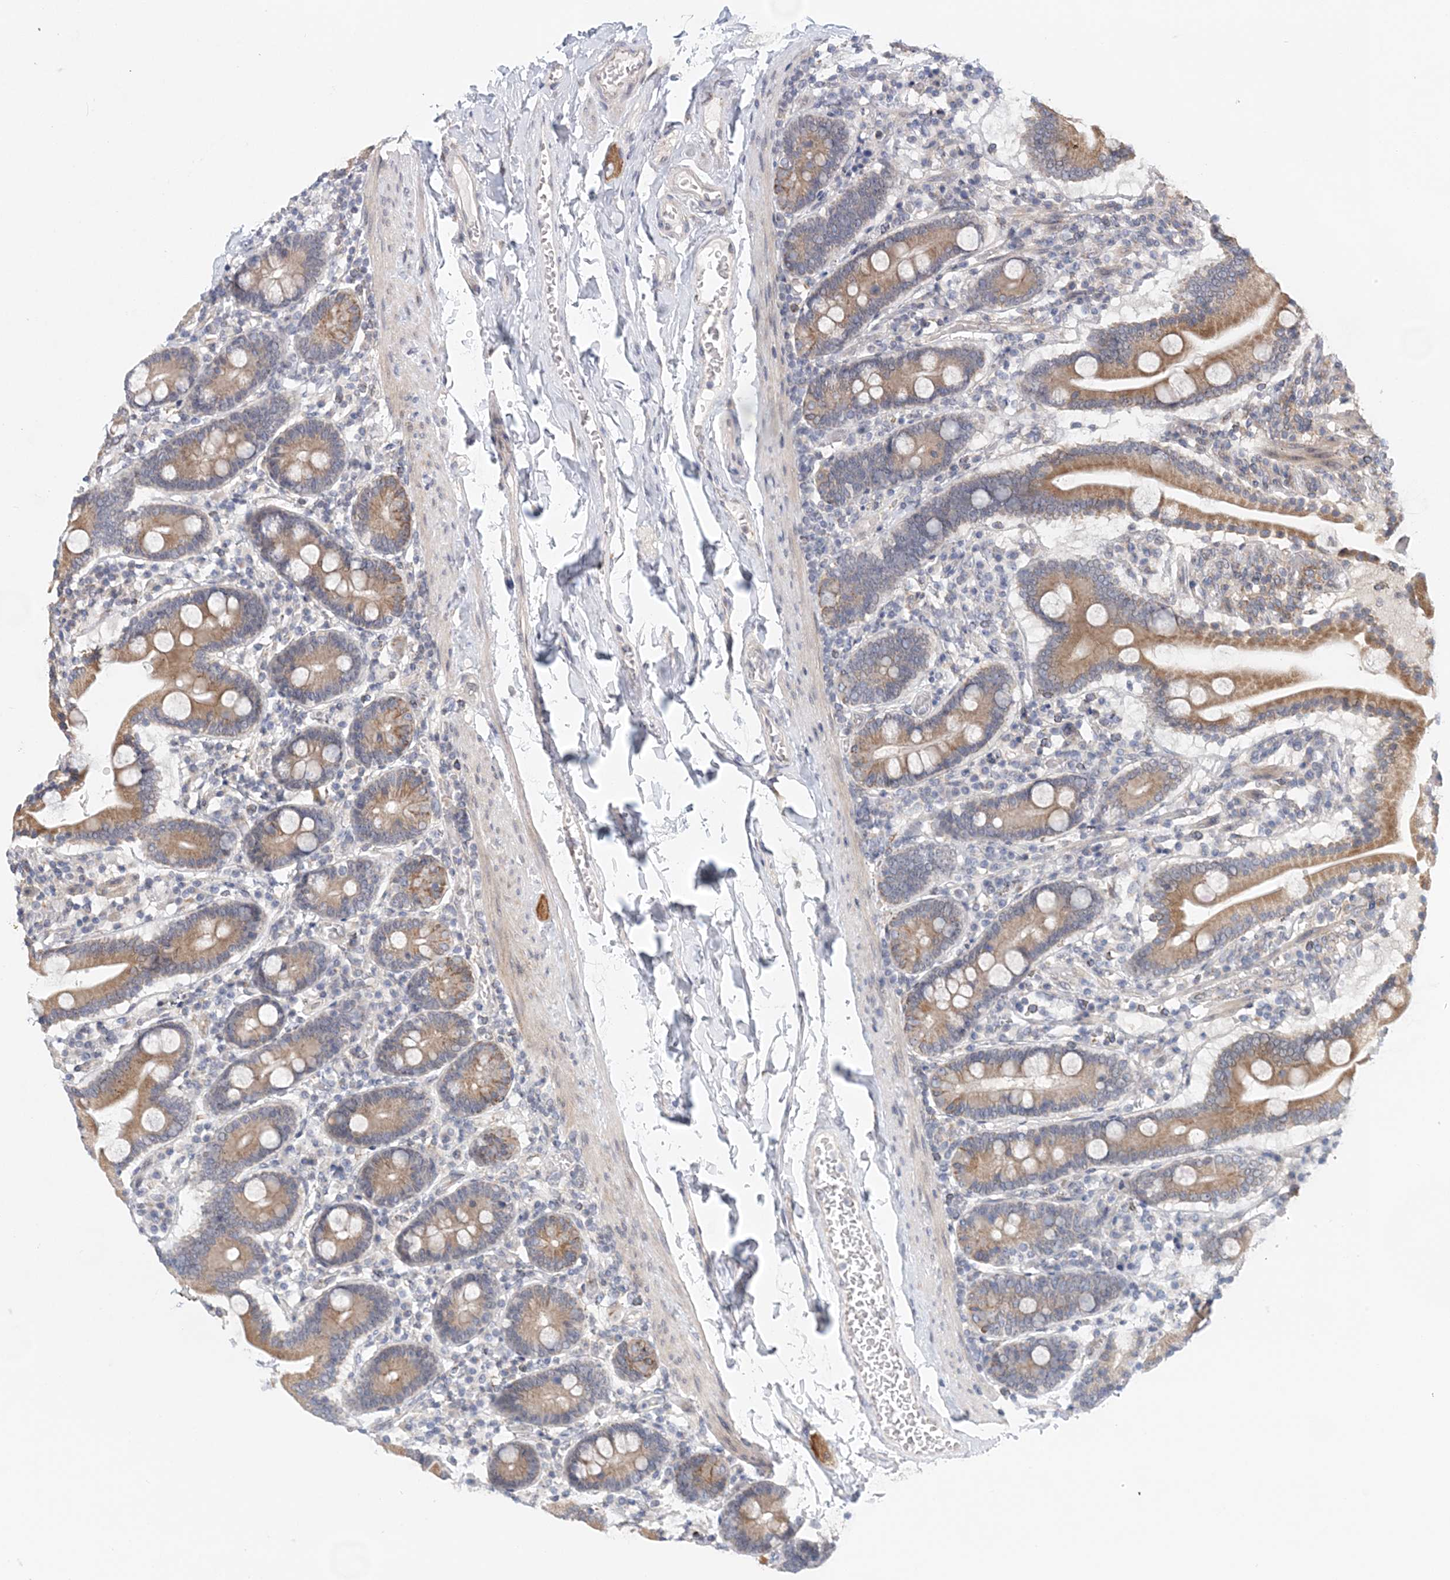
{"staining": {"intensity": "moderate", "quantity": ">75%", "location": "cytoplasmic/membranous"}, "tissue": "duodenum", "cell_type": "Glandular cells", "image_type": "normal", "snomed": [{"axis": "morphology", "description": "Normal tissue, NOS"}, {"axis": "topography", "description": "Duodenum"}], "caption": "A medium amount of moderate cytoplasmic/membranous positivity is present in about >75% of glandular cells in unremarkable duodenum. The staining is performed using DAB (3,3'-diaminobenzidine) brown chromogen to label protein expression. The nuclei are counter-stained blue using hematoxylin.", "gene": "PCYOX1L", "patient": {"sex": "male", "age": 55}}